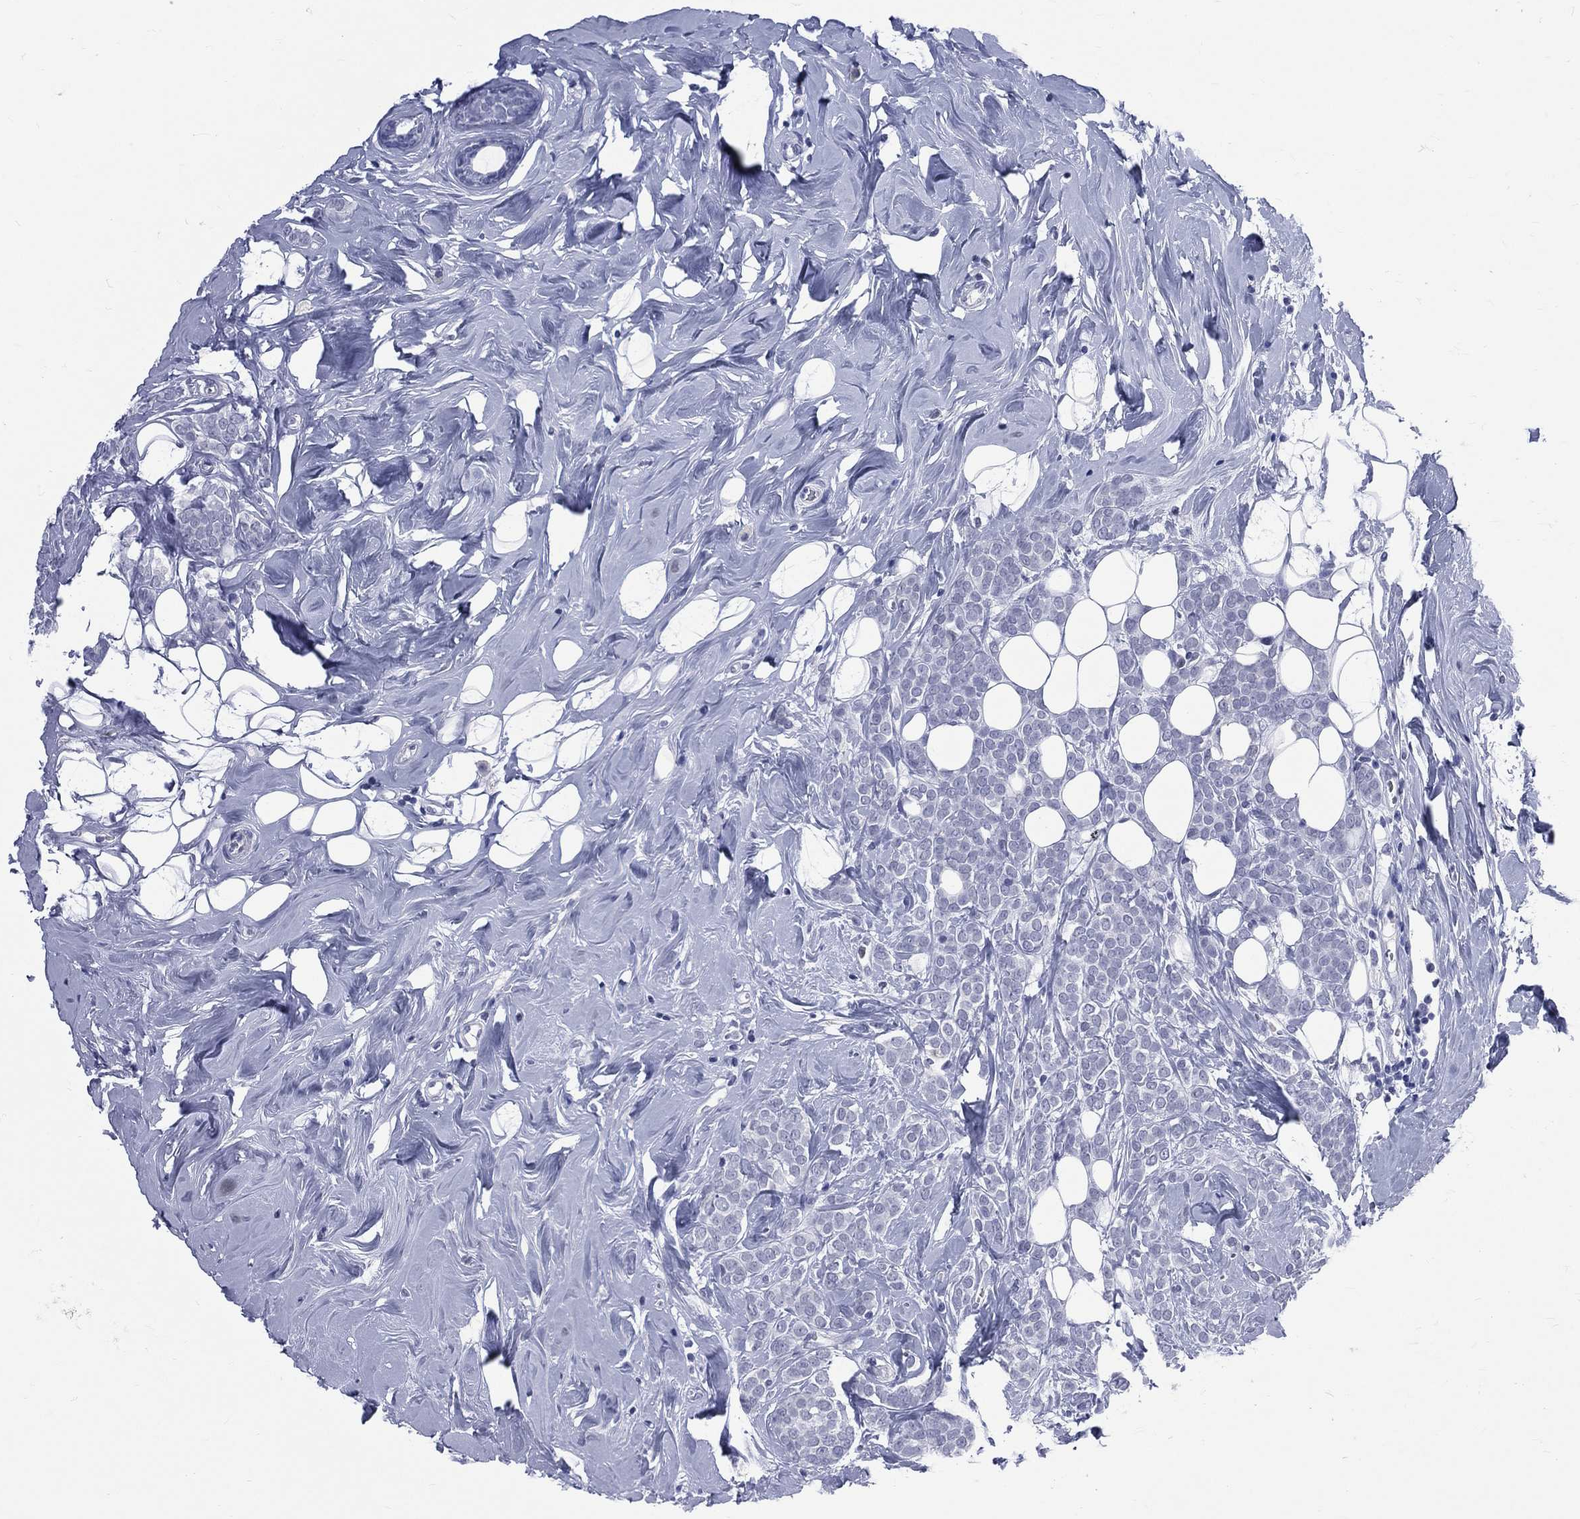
{"staining": {"intensity": "negative", "quantity": "none", "location": "none"}, "tissue": "breast cancer", "cell_type": "Tumor cells", "image_type": "cancer", "snomed": [{"axis": "morphology", "description": "Lobular carcinoma"}, {"axis": "topography", "description": "Breast"}], "caption": "High power microscopy histopathology image of an IHC image of breast lobular carcinoma, revealing no significant expression in tumor cells.", "gene": "MLLT10", "patient": {"sex": "female", "age": 49}}